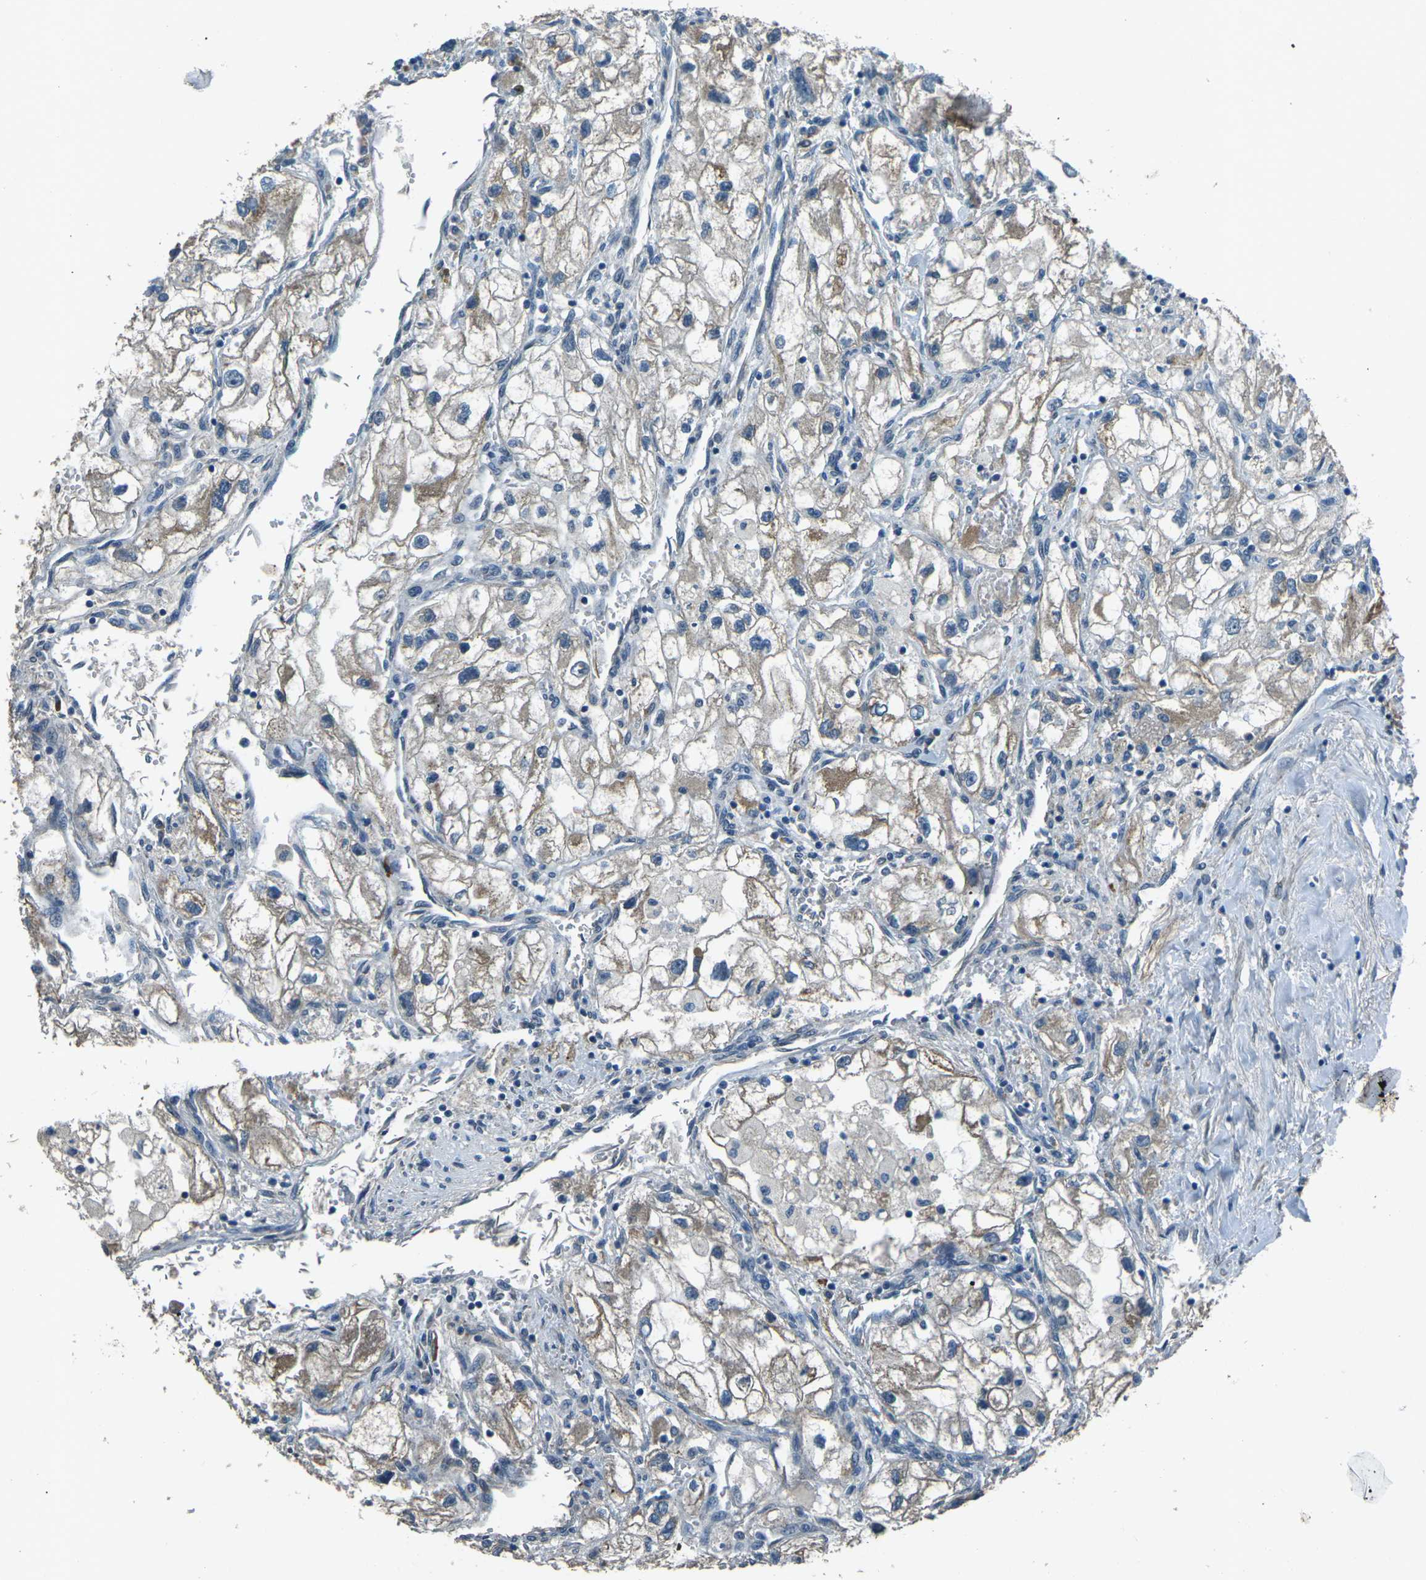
{"staining": {"intensity": "weak", "quantity": "25%-75%", "location": "cytoplasmic/membranous"}, "tissue": "renal cancer", "cell_type": "Tumor cells", "image_type": "cancer", "snomed": [{"axis": "morphology", "description": "Adenocarcinoma, NOS"}, {"axis": "topography", "description": "Kidney"}], "caption": "Adenocarcinoma (renal) was stained to show a protein in brown. There is low levels of weak cytoplasmic/membranous staining in about 25%-75% of tumor cells.", "gene": "AFAP1", "patient": {"sex": "female", "age": 70}}